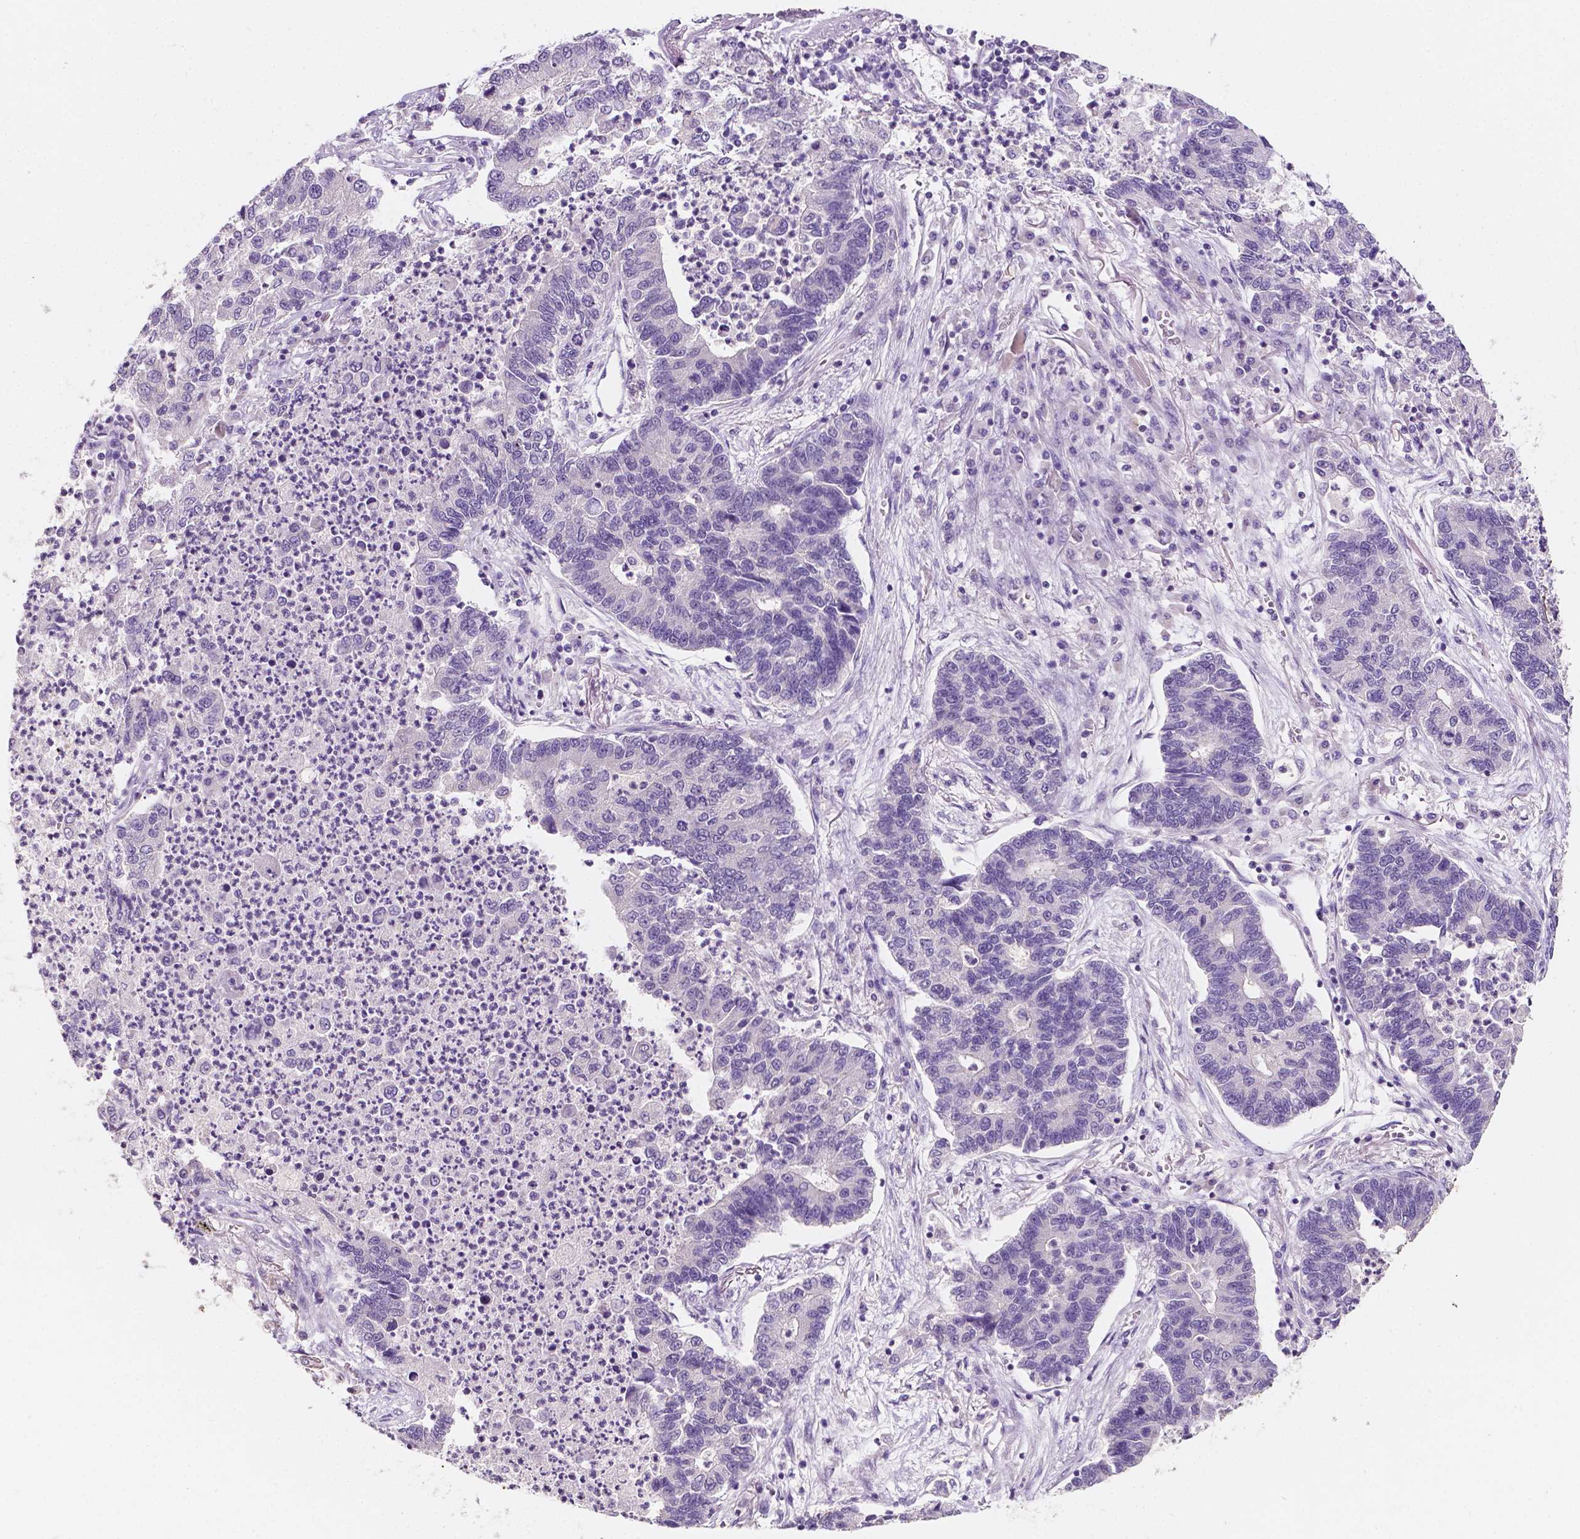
{"staining": {"intensity": "negative", "quantity": "none", "location": "none"}, "tissue": "lung cancer", "cell_type": "Tumor cells", "image_type": "cancer", "snomed": [{"axis": "morphology", "description": "Adenocarcinoma, NOS"}, {"axis": "topography", "description": "Lung"}], "caption": "Lung cancer was stained to show a protein in brown. There is no significant expression in tumor cells.", "gene": "SIRT2", "patient": {"sex": "female", "age": 57}}